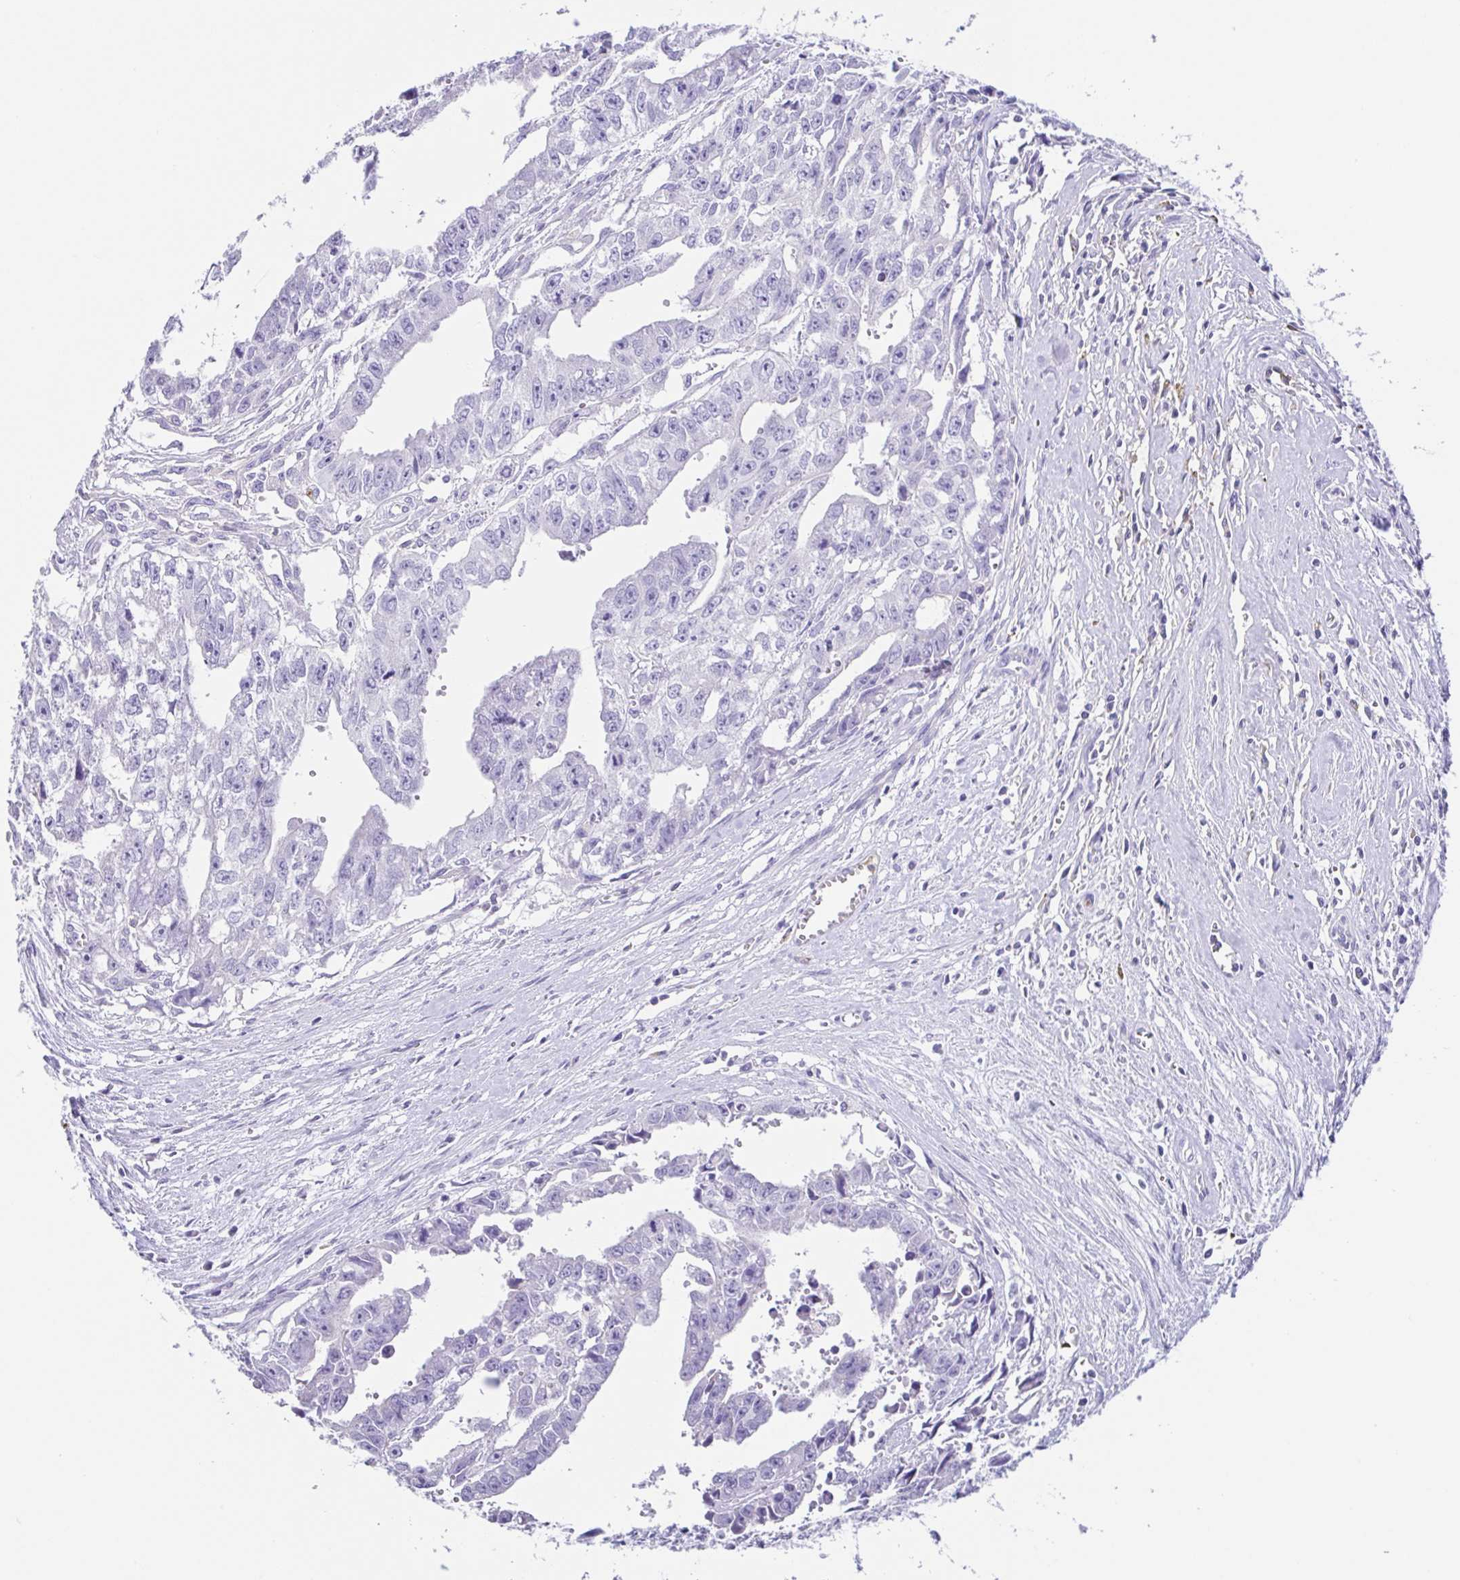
{"staining": {"intensity": "negative", "quantity": "none", "location": "none"}, "tissue": "testis cancer", "cell_type": "Tumor cells", "image_type": "cancer", "snomed": [{"axis": "morphology", "description": "Carcinoma, Embryonal, NOS"}, {"axis": "morphology", "description": "Teratoma, malignant, NOS"}, {"axis": "topography", "description": "Testis"}], "caption": "Tumor cells show no significant positivity in testis teratoma (malignant). (DAB immunohistochemistry visualized using brightfield microscopy, high magnification).", "gene": "ARPP21", "patient": {"sex": "male", "age": 24}}